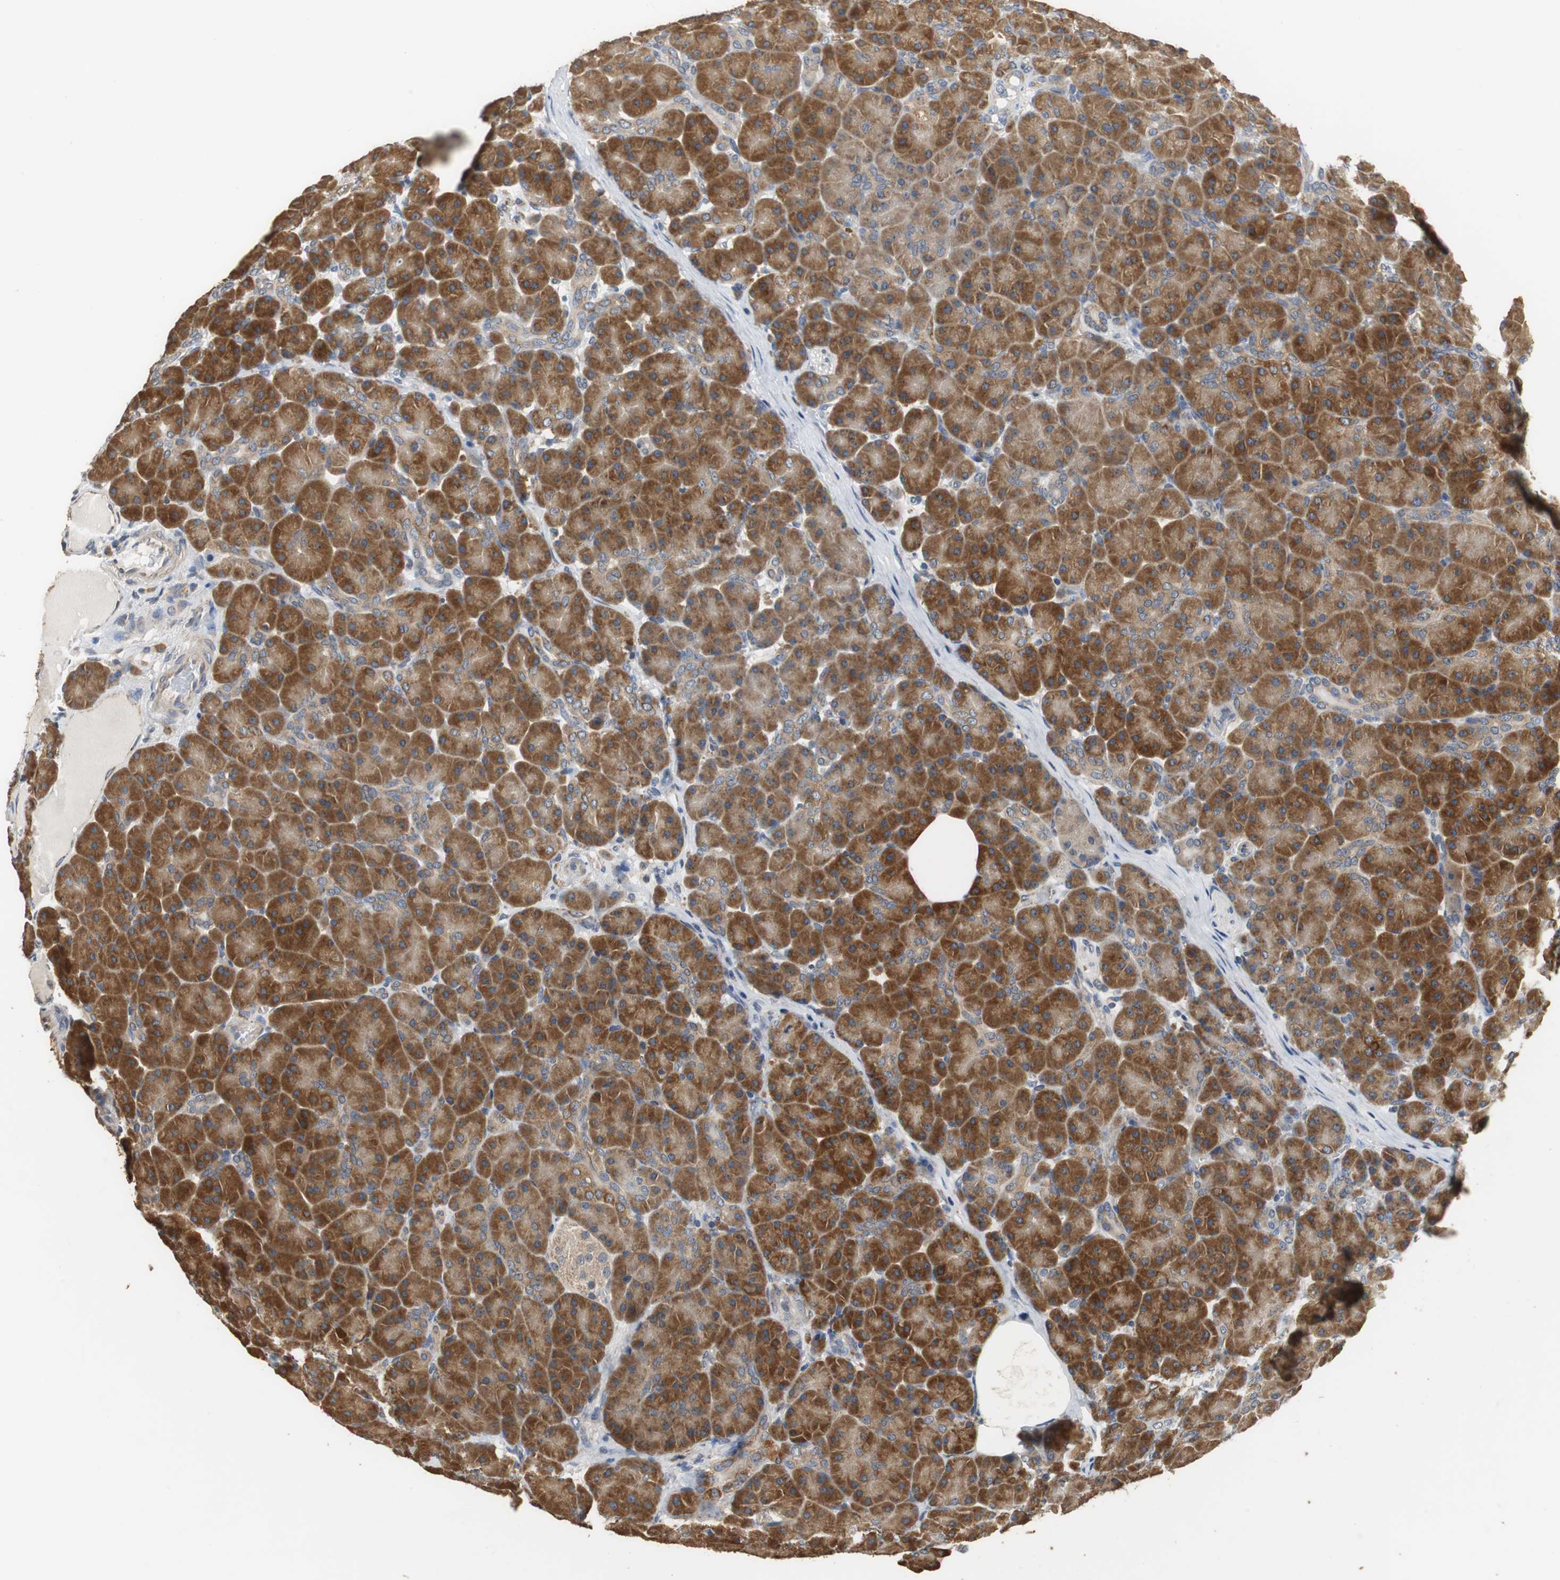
{"staining": {"intensity": "strong", "quantity": ">75%", "location": "cytoplasmic/membranous"}, "tissue": "pancreas", "cell_type": "Exocrine glandular cells", "image_type": "normal", "snomed": [{"axis": "morphology", "description": "Normal tissue, NOS"}, {"axis": "topography", "description": "Pancreas"}], "caption": "Strong cytoplasmic/membranous expression for a protein is identified in approximately >75% of exocrine glandular cells of normal pancreas using immunohistochemistry.", "gene": "HMGCL", "patient": {"sex": "male", "age": 66}}